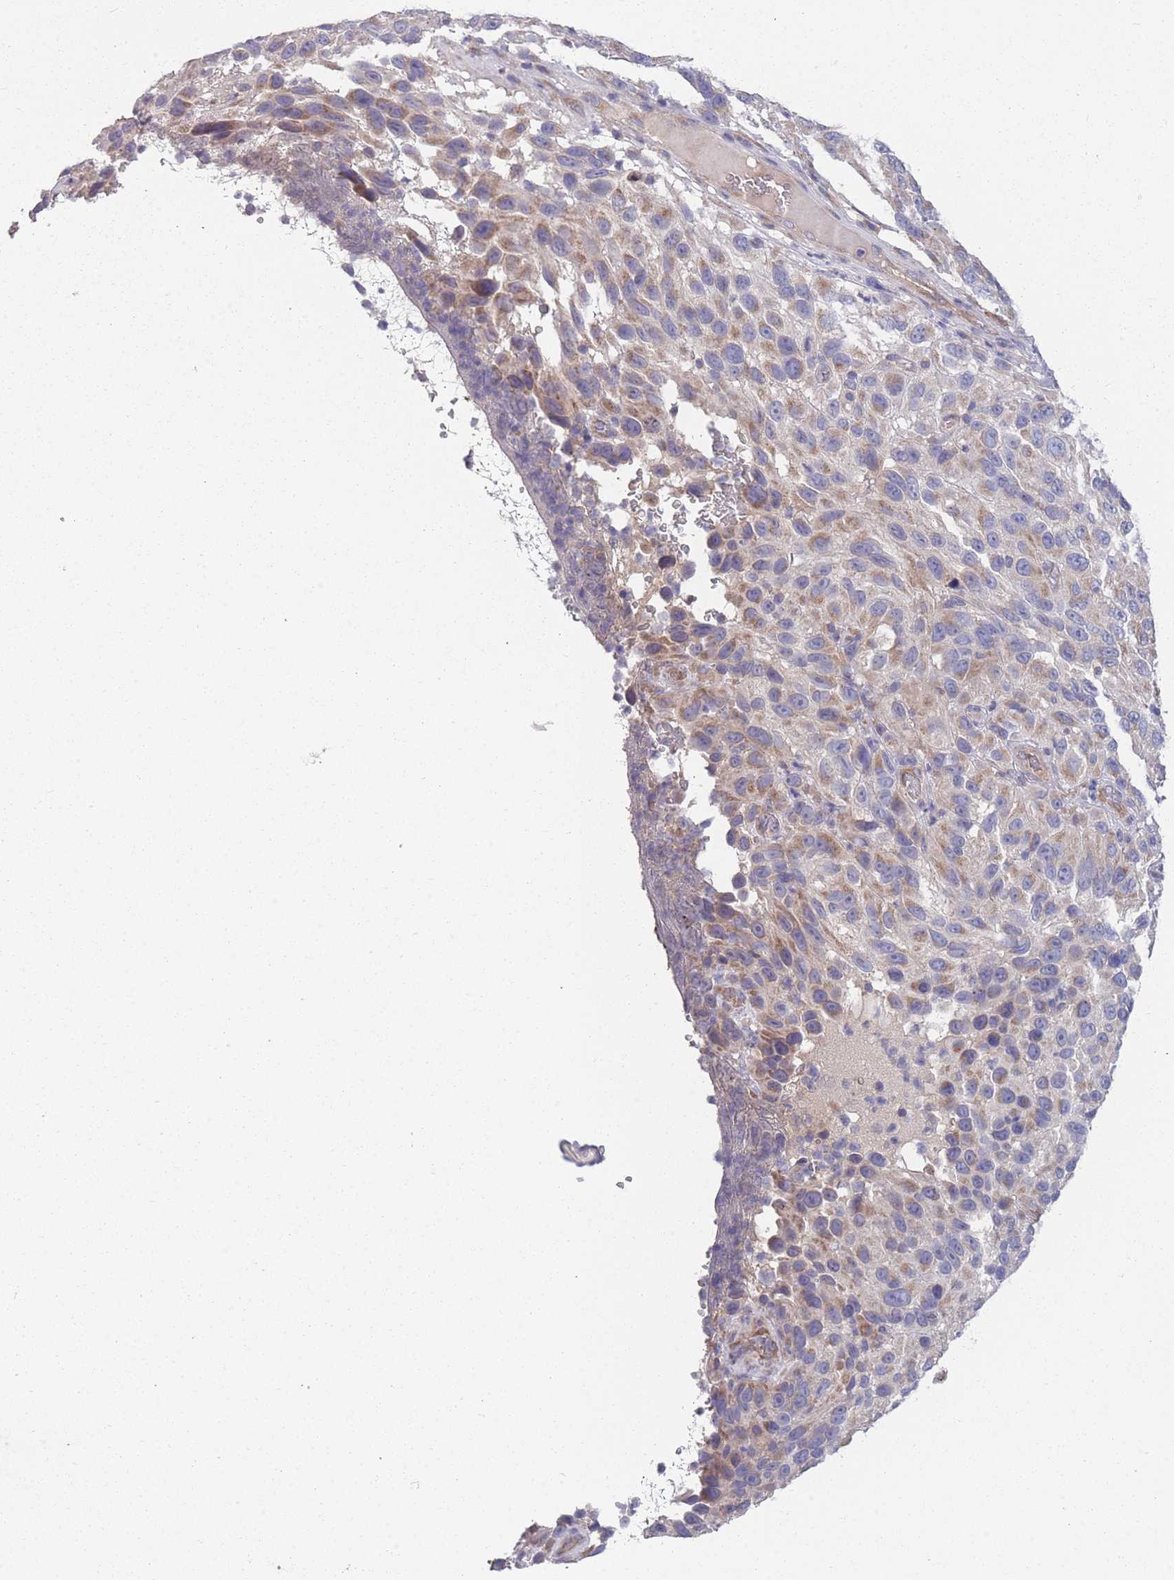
{"staining": {"intensity": "moderate", "quantity": "<25%", "location": "cytoplasmic/membranous"}, "tissue": "melanoma", "cell_type": "Tumor cells", "image_type": "cancer", "snomed": [{"axis": "morphology", "description": "Malignant melanoma, NOS"}, {"axis": "topography", "description": "Skin"}], "caption": "Immunohistochemistry micrograph of neoplastic tissue: human malignant melanoma stained using immunohistochemistry shows low levels of moderate protein expression localized specifically in the cytoplasmic/membranous of tumor cells, appearing as a cytoplasmic/membranous brown color.", "gene": "STIM2", "patient": {"sex": "female", "age": 96}}